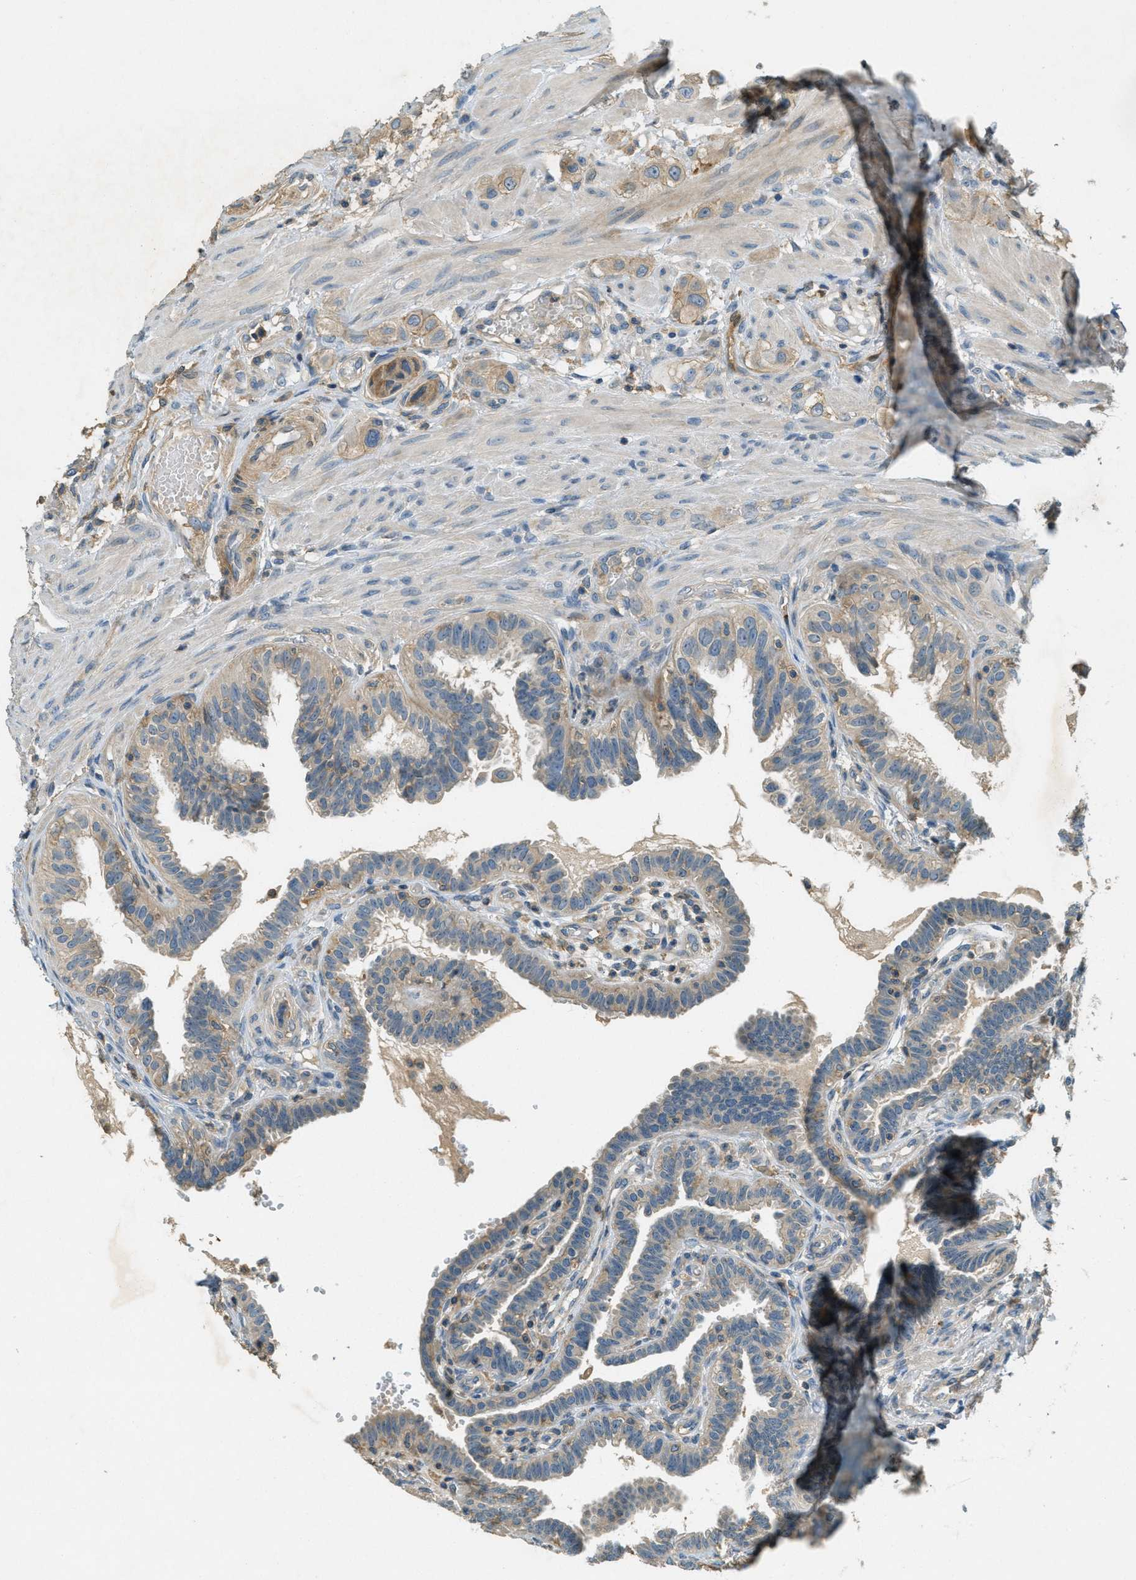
{"staining": {"intensity": "weak", "quantity": ">75%", "location": "cytoplasmic/membranous"}, "tissue": "fallopian tube", "cell_type": "Glandular cells", "image_type": "normal", "snomed": [{"axis": "morphology", "description": "Normal tissue, NOS"}, {"axis": "topography", "description": "Fallopian tube"}, {"axis": "topography", "description": "Placenta"}], "caption": "Weak cytoplasmic/membranous protein expression is identified in about >75% of glandular cells in fallopian tube. The staining was performed using DAB, with brown indicating positive protein expression. Nuclei are stained blue with hematoxylin.", "gene": "NUDT4B", "patient": {"sex": "female", "age": 34}}